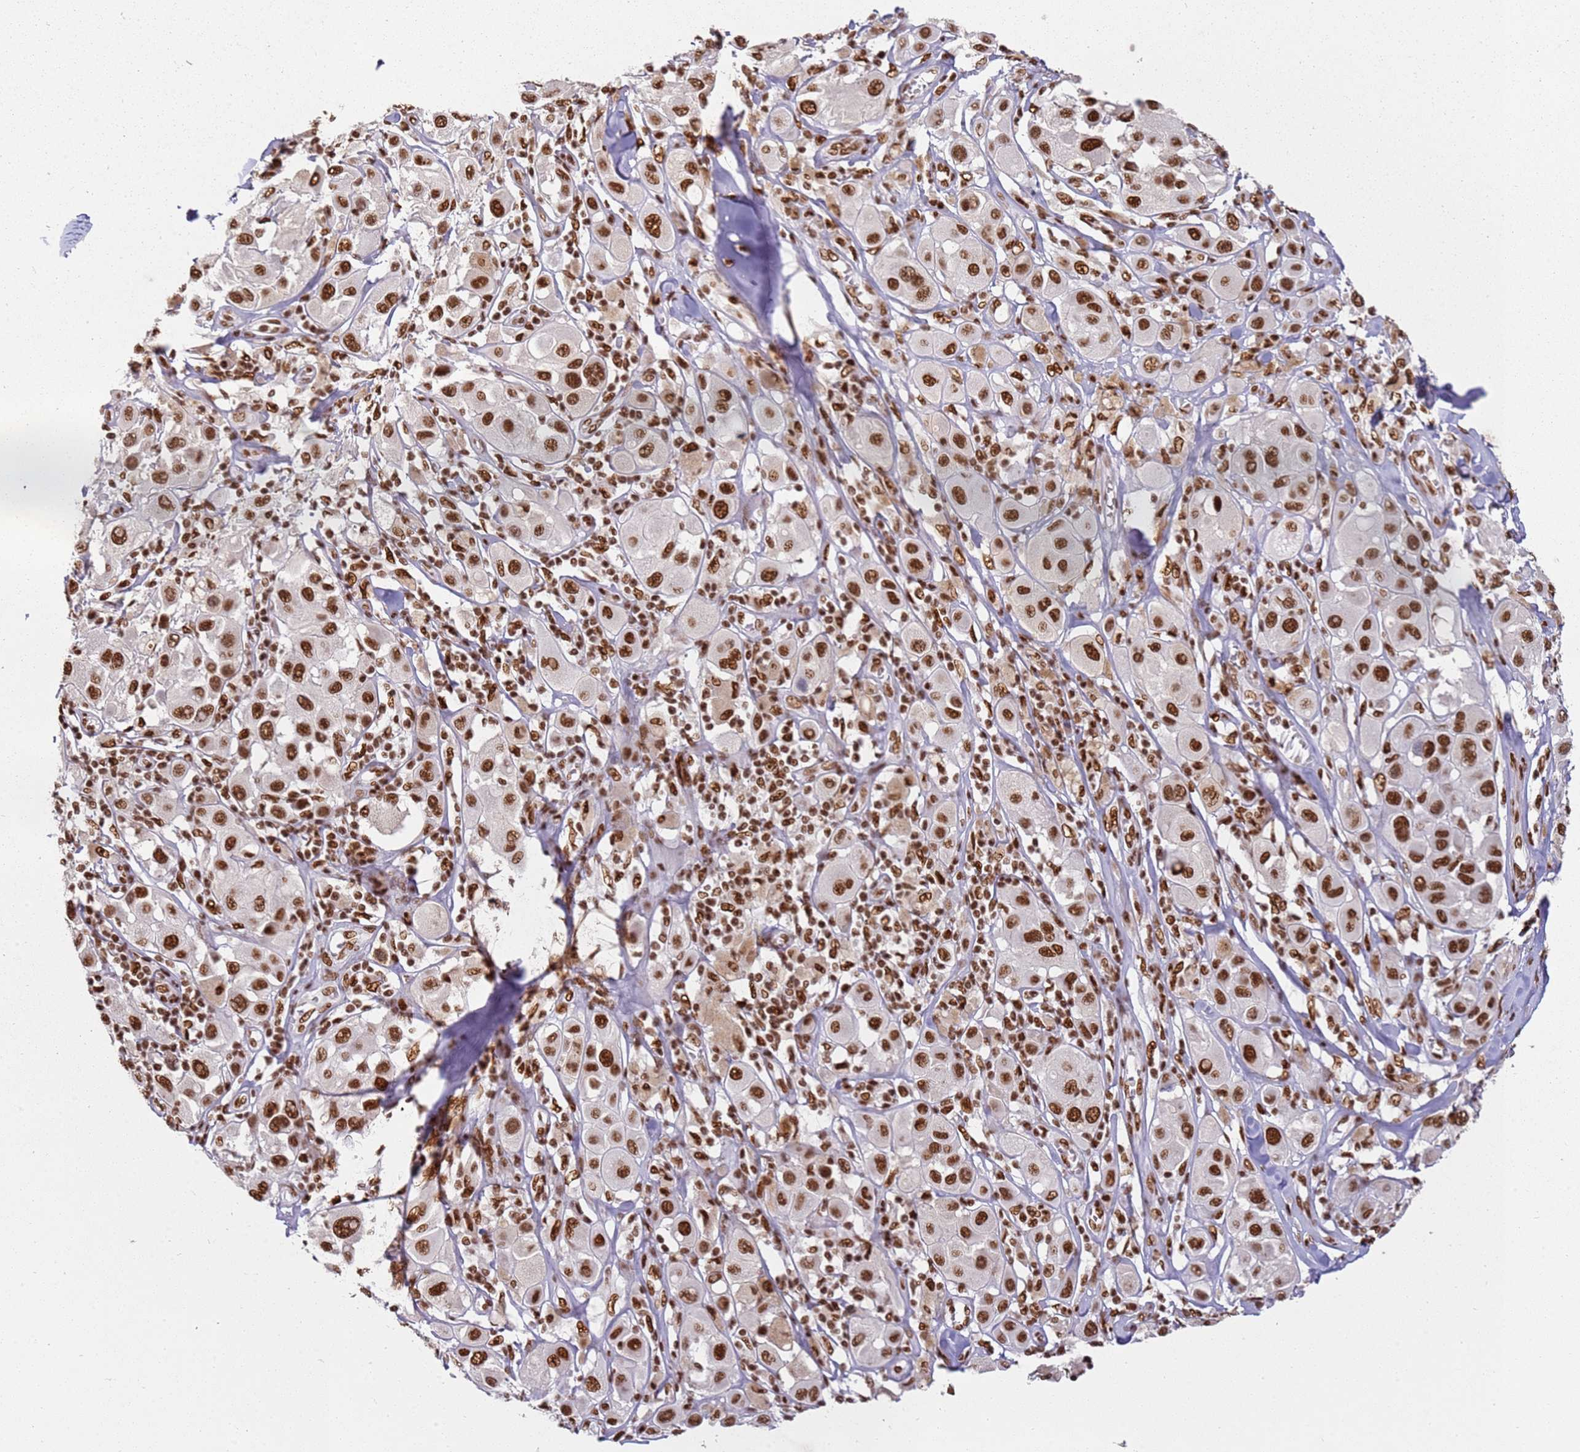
{"staining": {"intensity": "strong", "quantity": ">75%", "location": "nuclear"}, "tissue": "melanoma", "cell_type": "Tumor cells", "image_type": "cancer", "snomed": [{"axis": "morphology", "description": "Malignant melanoma, Metastatic site"}, {"axis": "topography", "description": "Skin"}], "caption": "DAB immunohistochemical staining of human melanoma exhibits strong nuclear protein positivity in approximately >75% of tumor cells. (brown staining indicates protein expression, while blue staining denotes nuclei).", "gene": "TENT4A", "patient": {"sex": "male", "age": 41}}